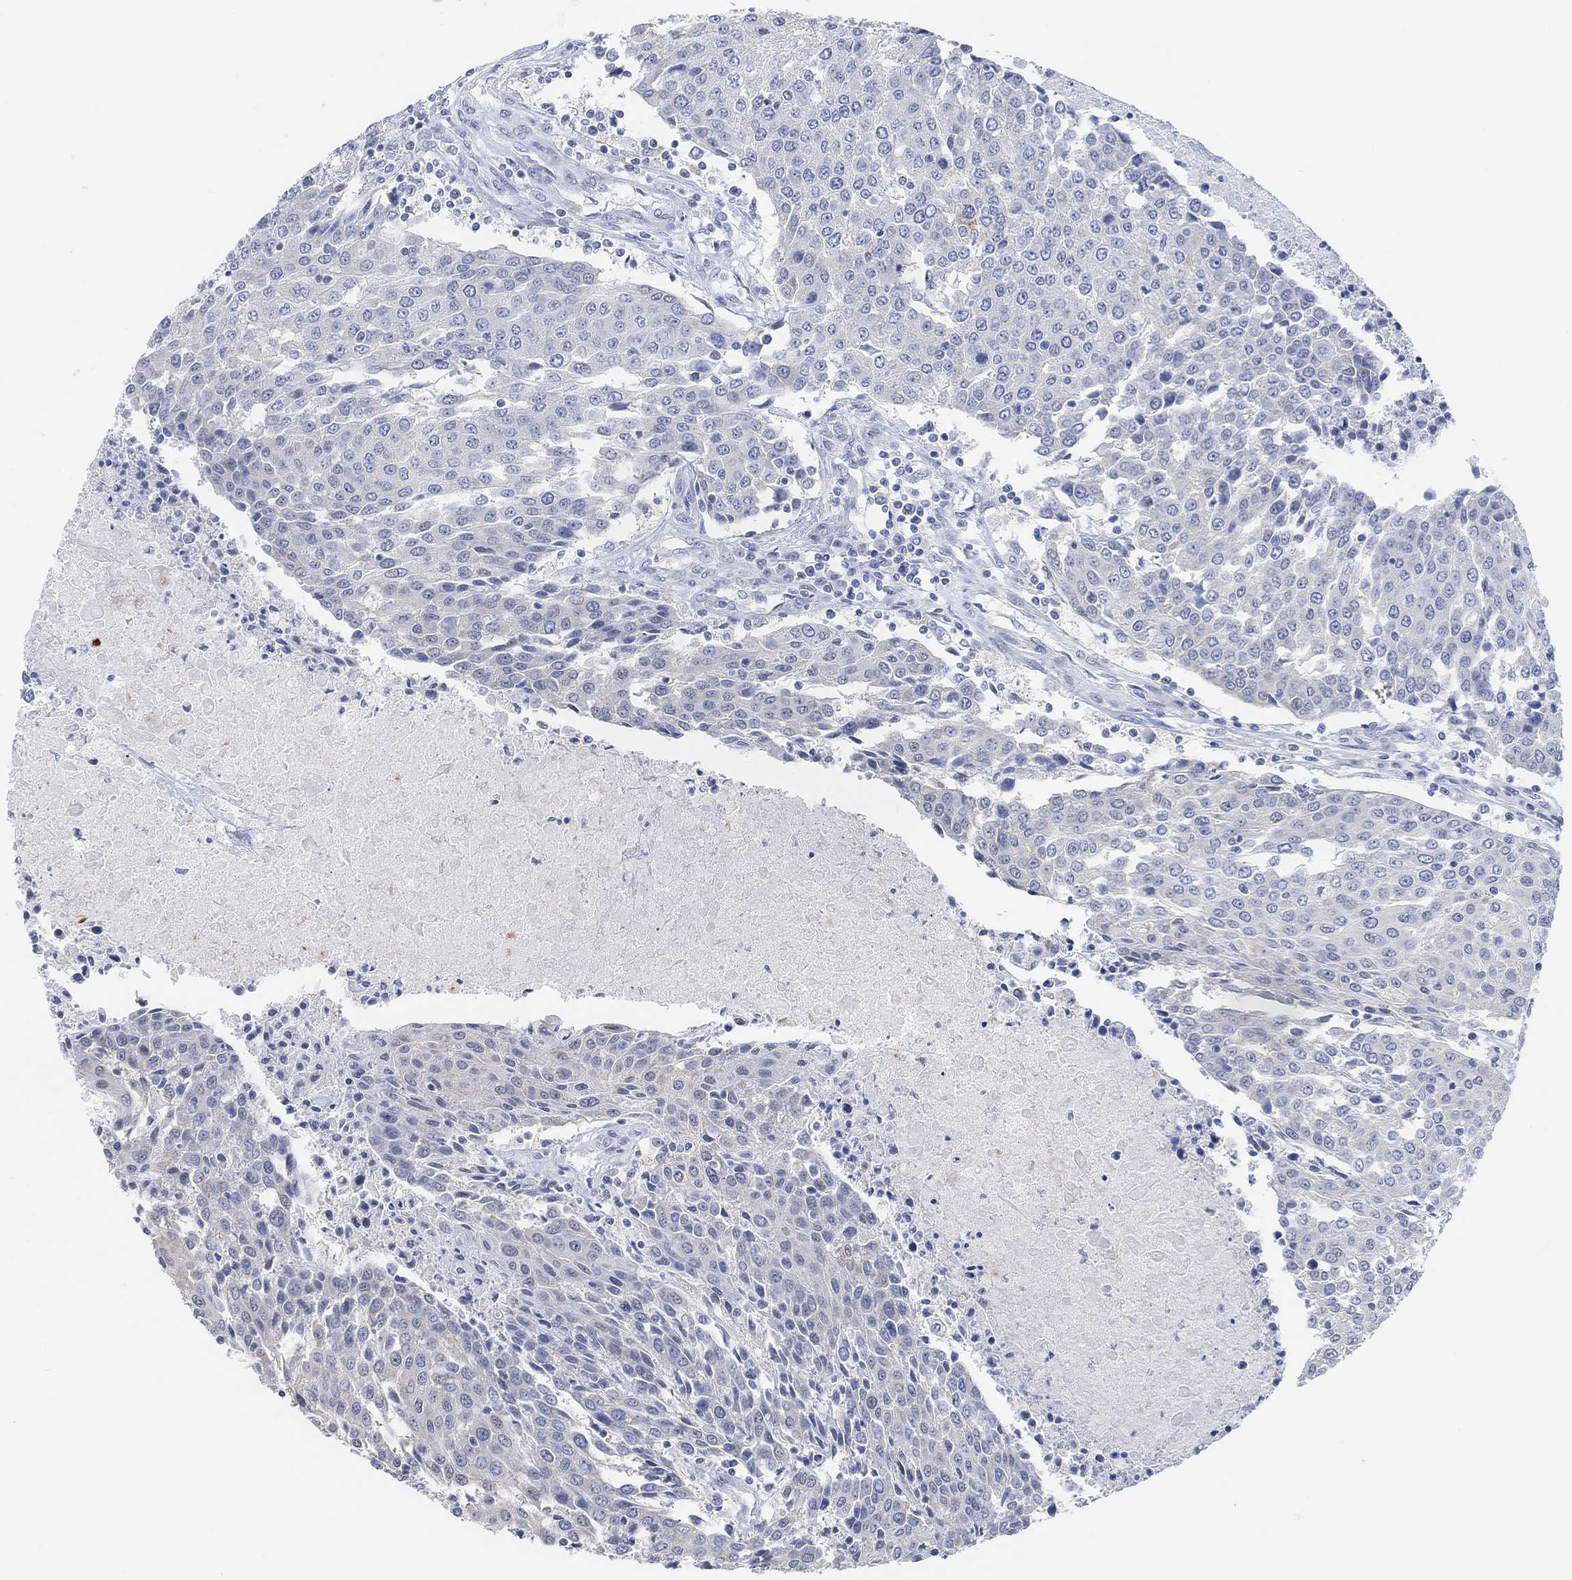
{"staining": {"intensity": "negative", "quantity": "none", "location": "none"}, "tissue": "urothelial cancer", "cell_type": "Tumor cells", "image_type": "cancer", "snomed": [{"axis": "morphology", "description": "Urothelial carcinoma, High grade"}, {"axis": "topography", "description": "Urinary bladder"}], "caption": "The histopathology image demonstrates no staining of tumor cells in high-grade urothelial carcinoma.", "gene": "MUC1", "patient": {"sex": "female", "age": 85}}